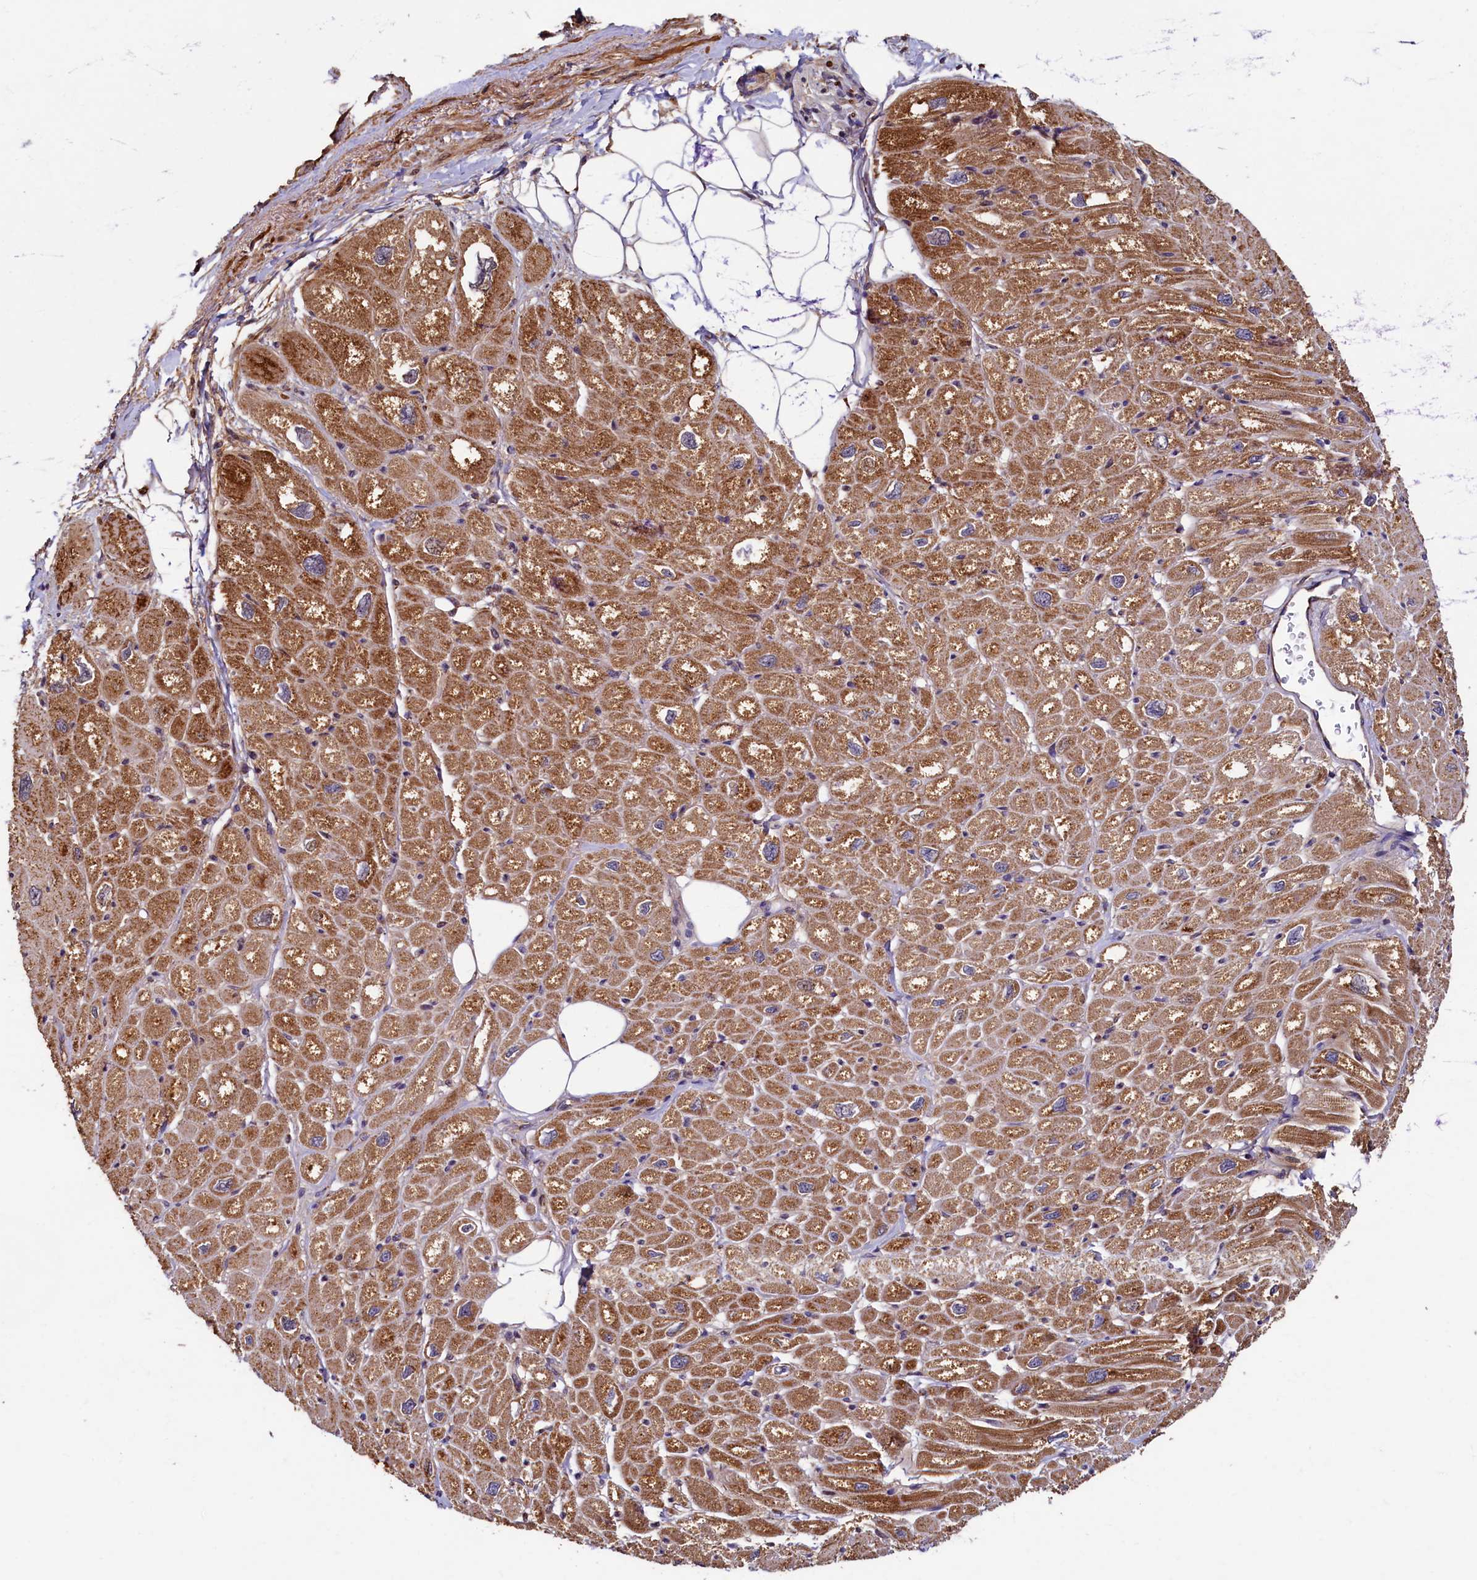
{"staining": {"intensity": "moderate", "quantity": ">75%", "location": "cytoplasmic/membranous"}, "tissue": "heart muscle", "cell_type": "Cardiomyocytes", "image_type": "normal", "snomed": [{"axis": "morphology", "description": "Normal tissue, NOS"}, {"axis": "topography", "description": "Heart"}], "caption": "DAB immunohistochemical staining of benign heart muscle reveals moderate cytoplasmic/membranous protein staining in about >75% of cardiomyocytes.", "gene": "NCKAP5L", "patient": {"sex": "male", "age": 50}}